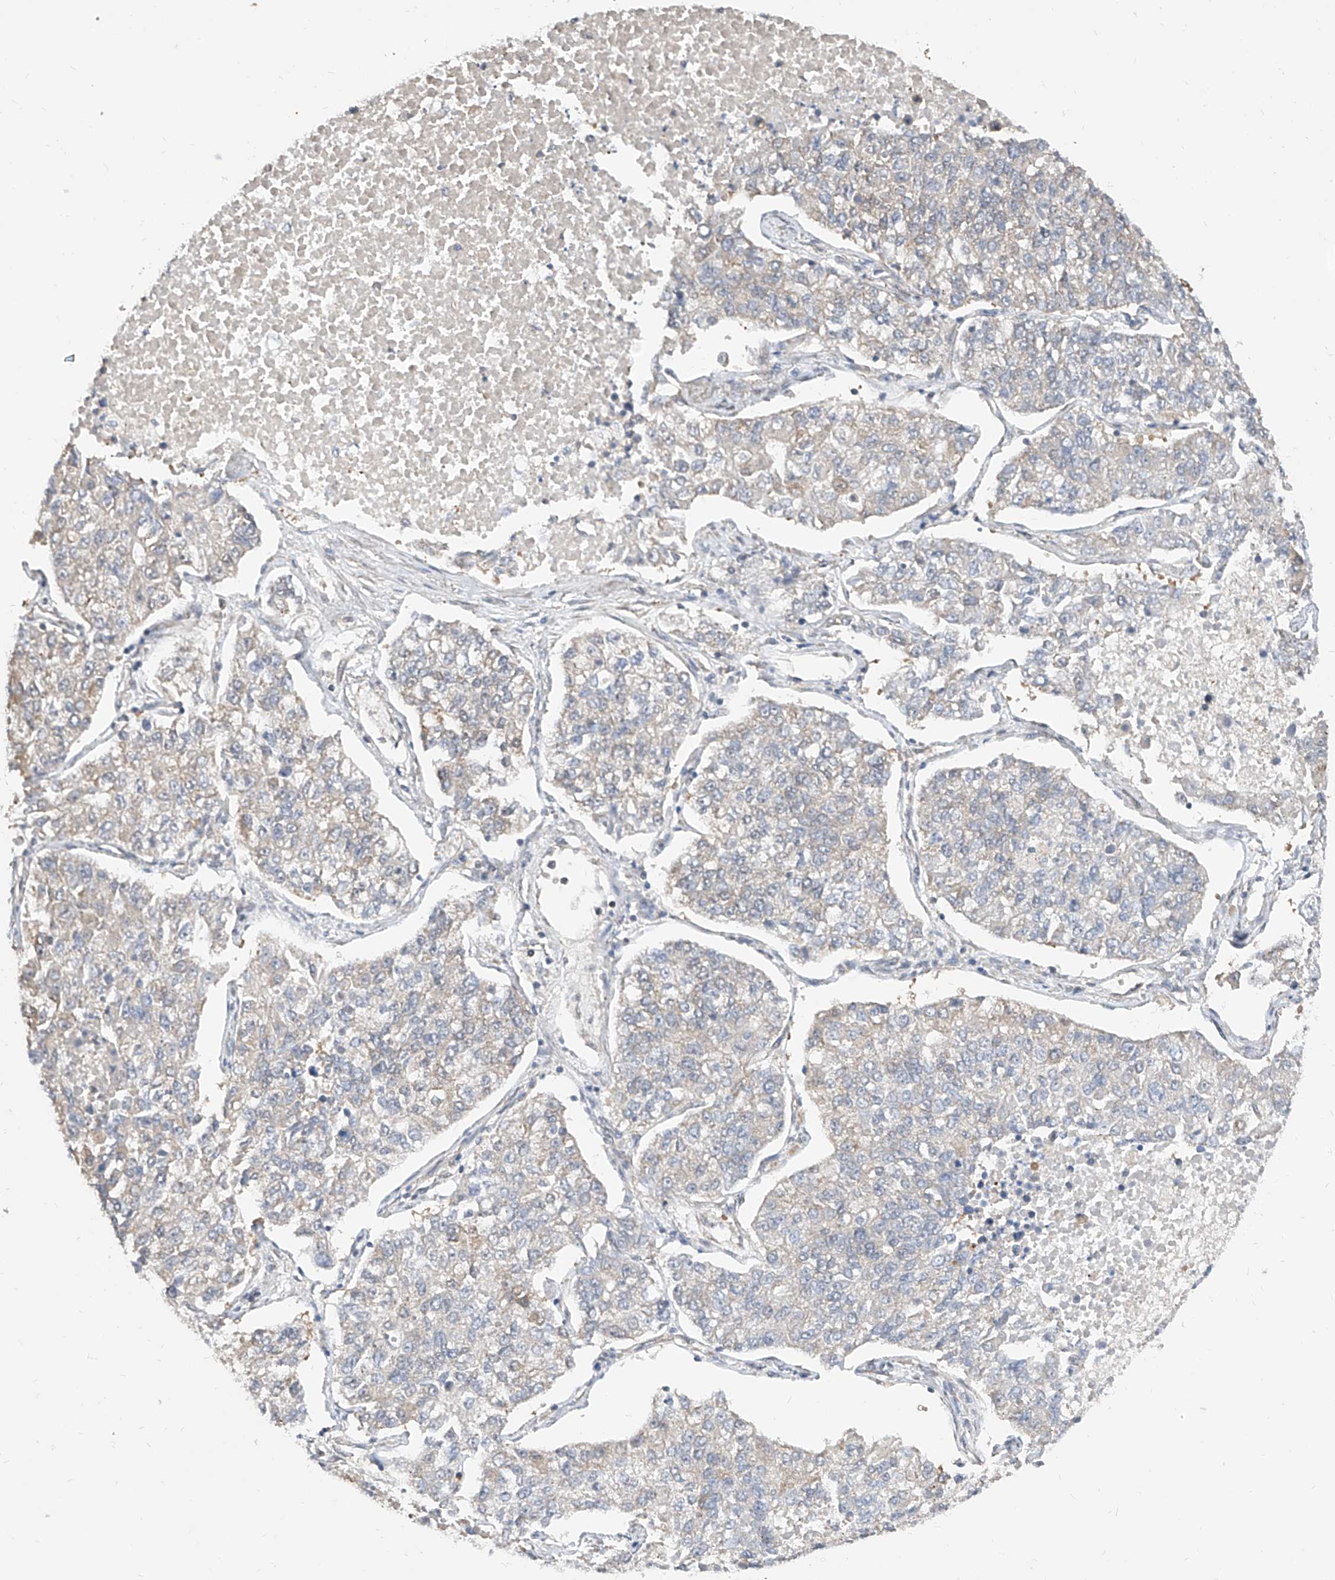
{"staining": {"intensity": "weak", "quantity": "<25%", "location": "cytoplasmic/membranous"}, "tissue": "lung cancer", "cell_type": "Tumor cells", "image_type": "cancer", "snomed": [{"axis": "morphology", "description": "Adenocarcinoma, NOS"}, {"axis": "topography", "description": "Lung"}], "caption": "High magnification brightfield microscopy of lung adenocarcinoma stained with DAB (3,3'-diaminobenzidine) (brown) and counterstained with hematoxylin (blue): tumor cells show no significant staining.", "gene": "C8orf82", "patient": {"sex": "male", "age": 49}}